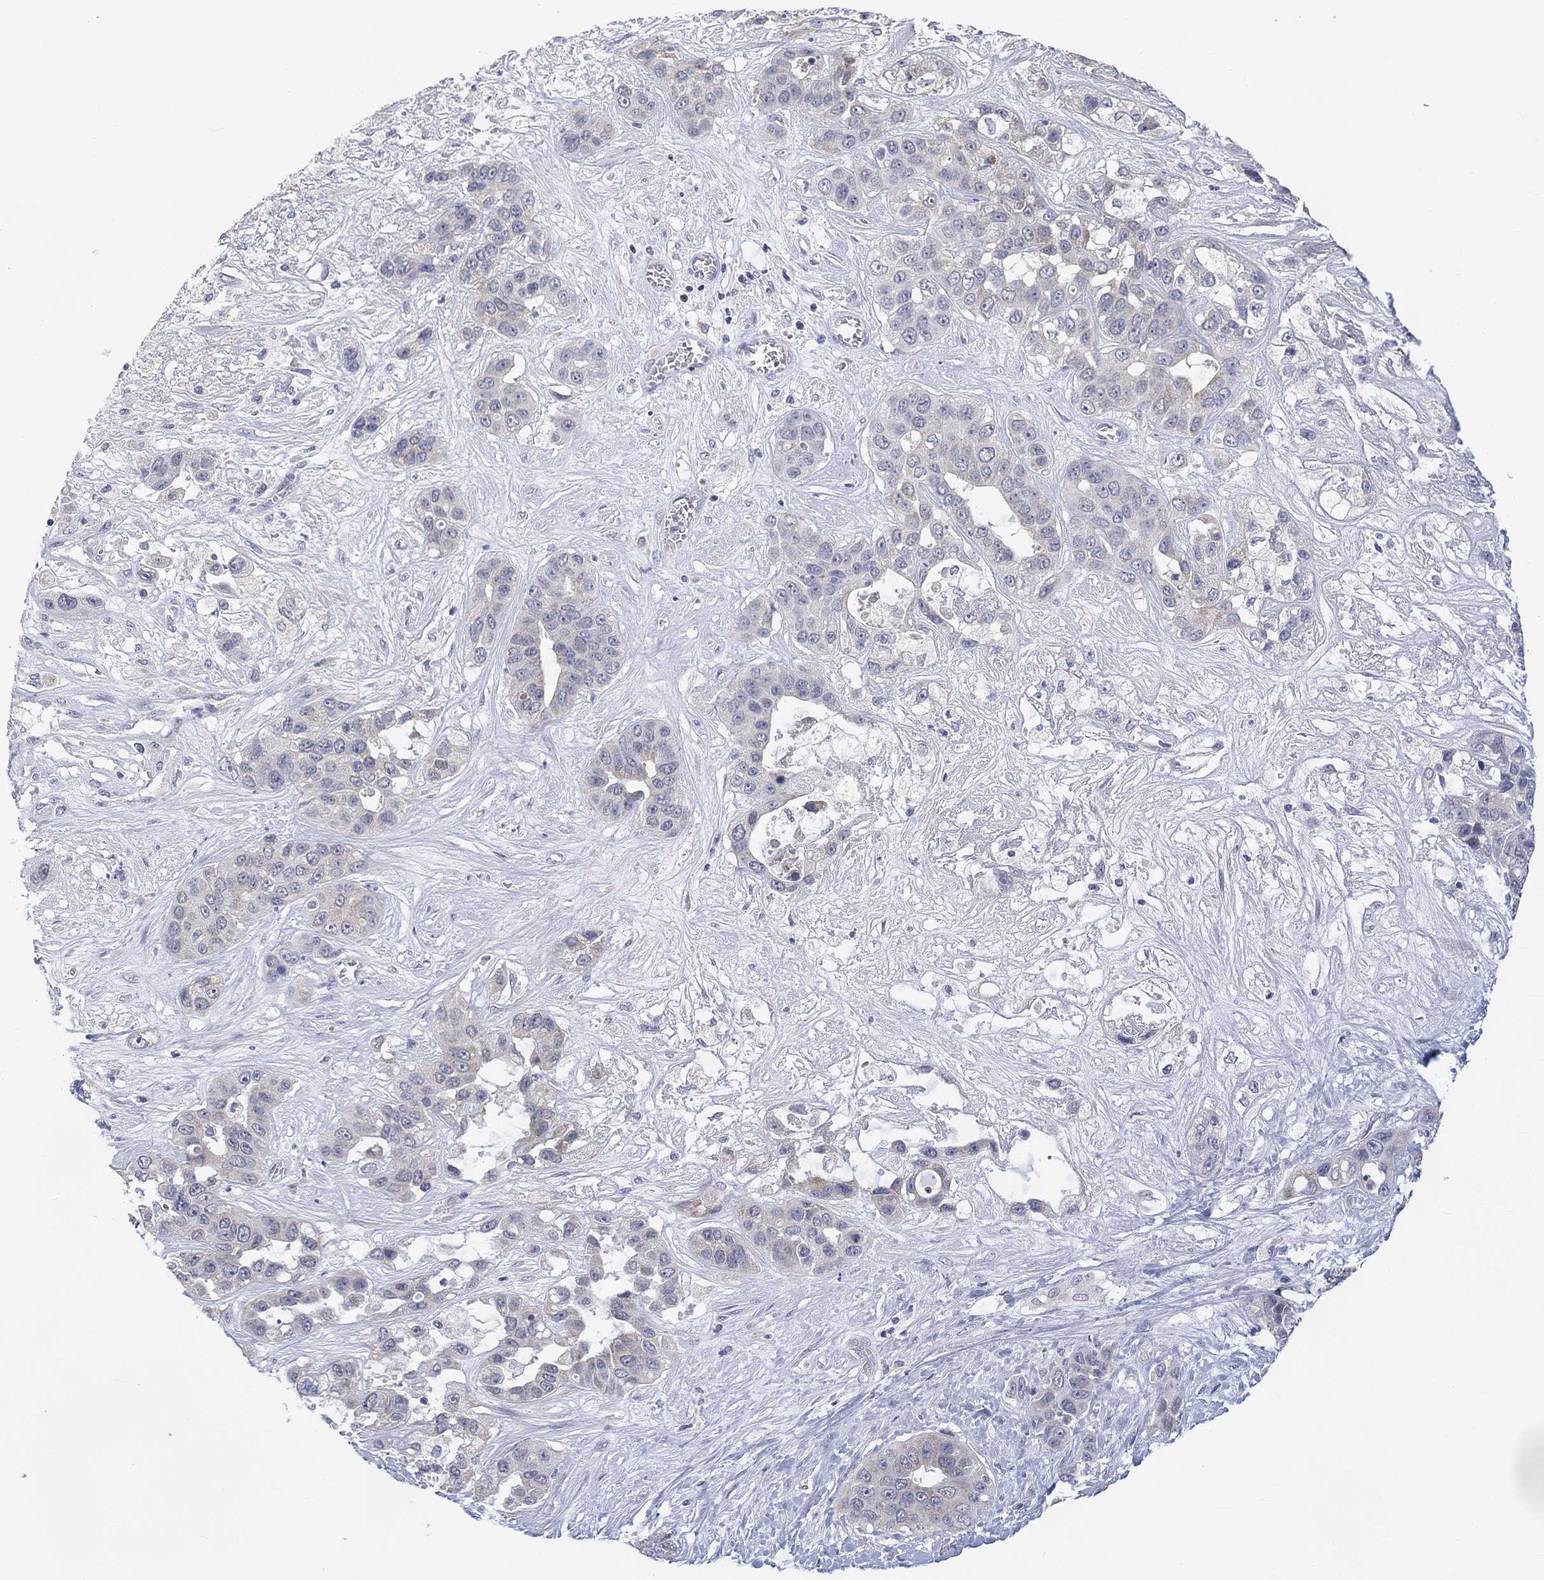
{"staining": {"intensity": "negative", "quantity": "none", "location": "none"}, "tissue": "liver cancer", "cell_type": "Tumor cells", "image_type": "cancer", "snomed": [{"axis": "morphology", "description": "Cholangiocarcinoma"}, {"axis": "topography", "description": "Liver"}], "caption": "There is no significant staining in tumor cells of cholangiocarcinoma (liver).", "gene": "SLC48A1", "patient": {"sex": "female", "age": 52}}